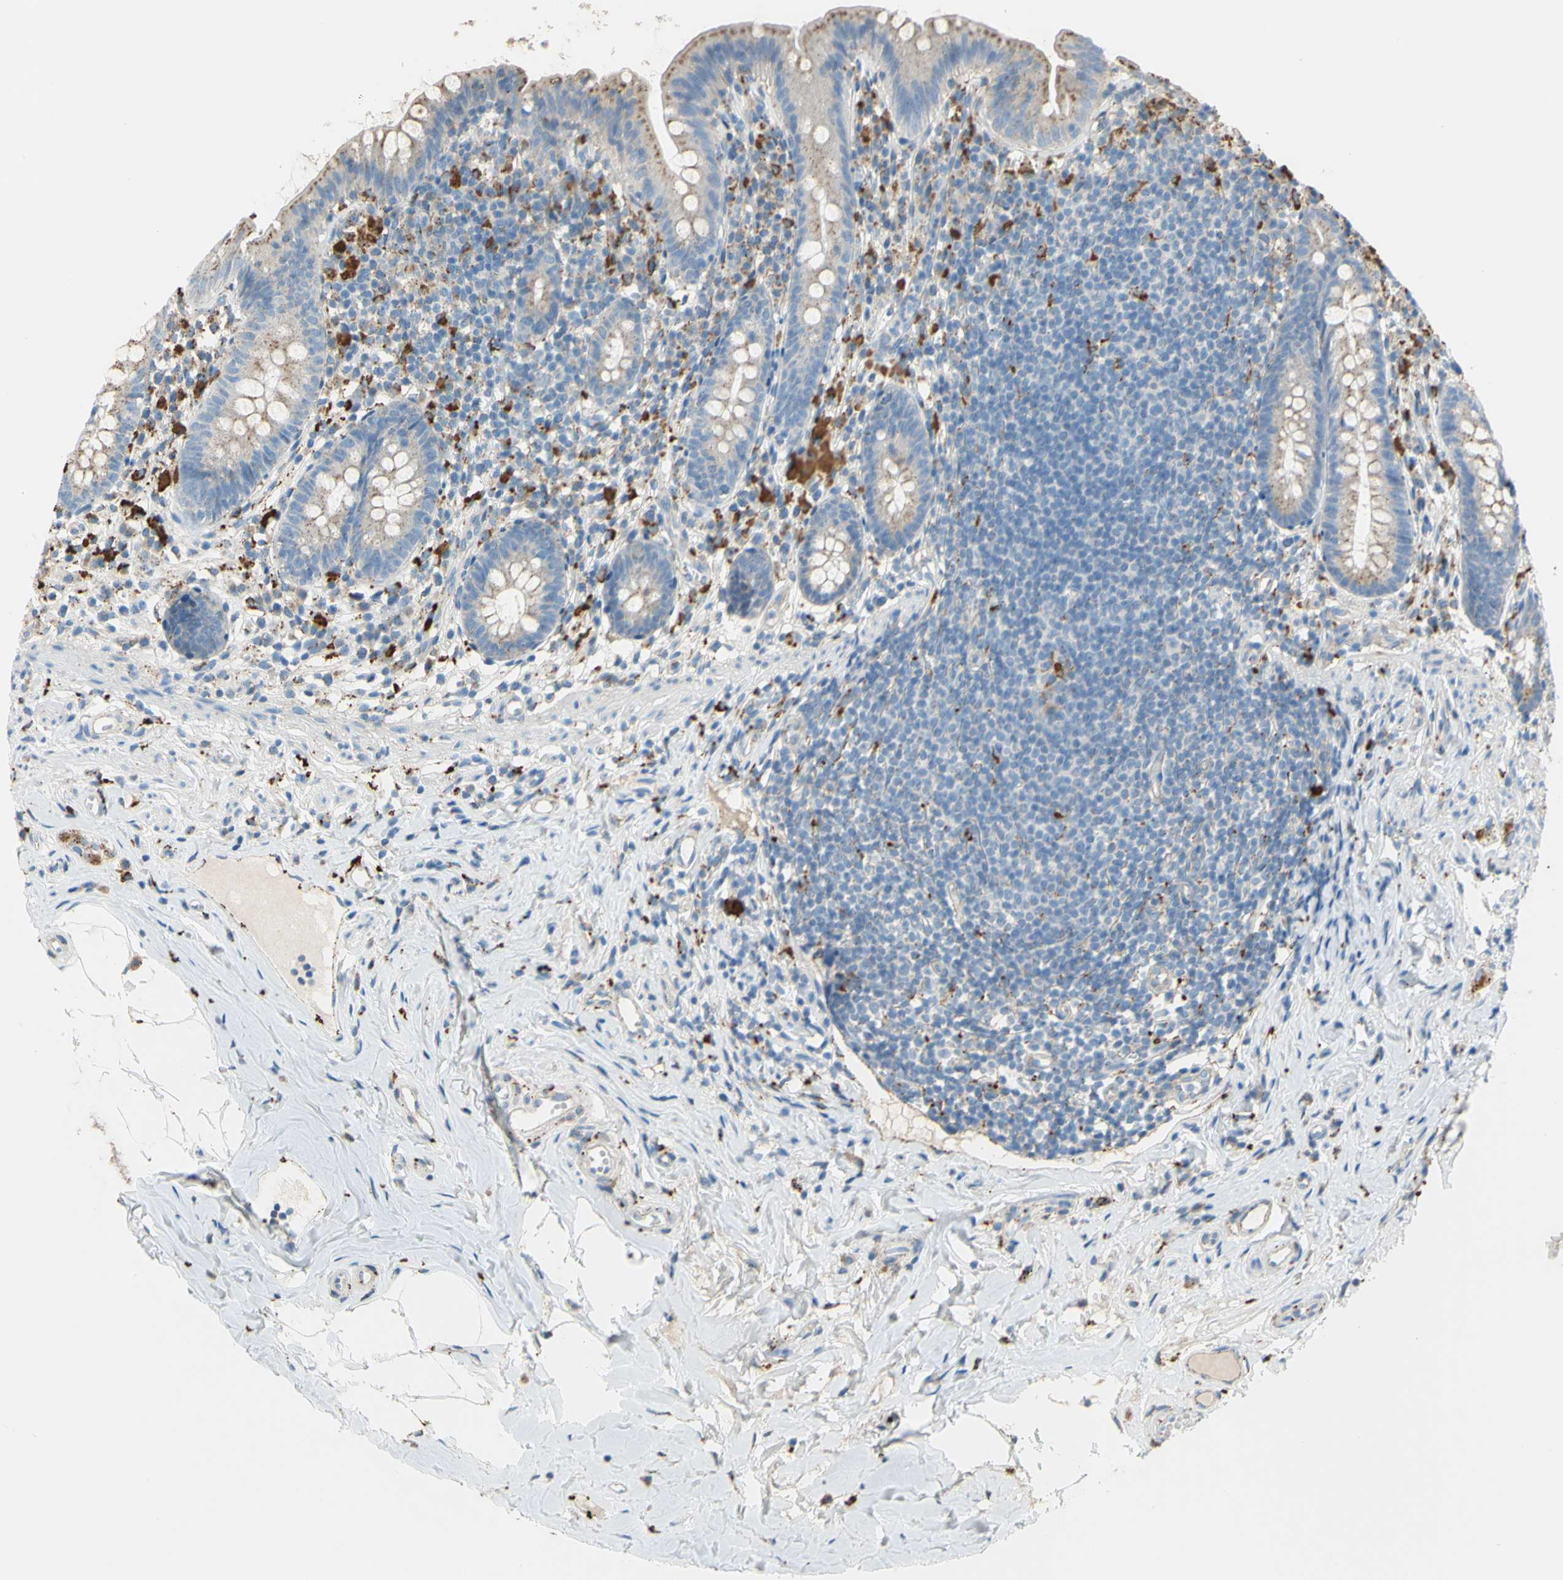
{"staining": {"intensity": "weak", "quantity": ">75%", "location": "cytoplasmic/membranous"}, "tissue": "appendix", "cell_type": "Glandular cells", "image_type": "normal", "snomed": [{"axis": "morphology", "description": "Normal tissue, NOS"}, {"axis": "topography", "description": "Appendix"}], "caption": "The immunohistochemical stain shows weak cytoplasmic/membranous positivity in glandular cells of normal appendix. The staining is performed using DAB brown chromogen to label protein expression. The nuclei are counter-stained blue using hematoxylin.", "gene": "CTSD", "patient": {"sex": "male", "age": 52}}